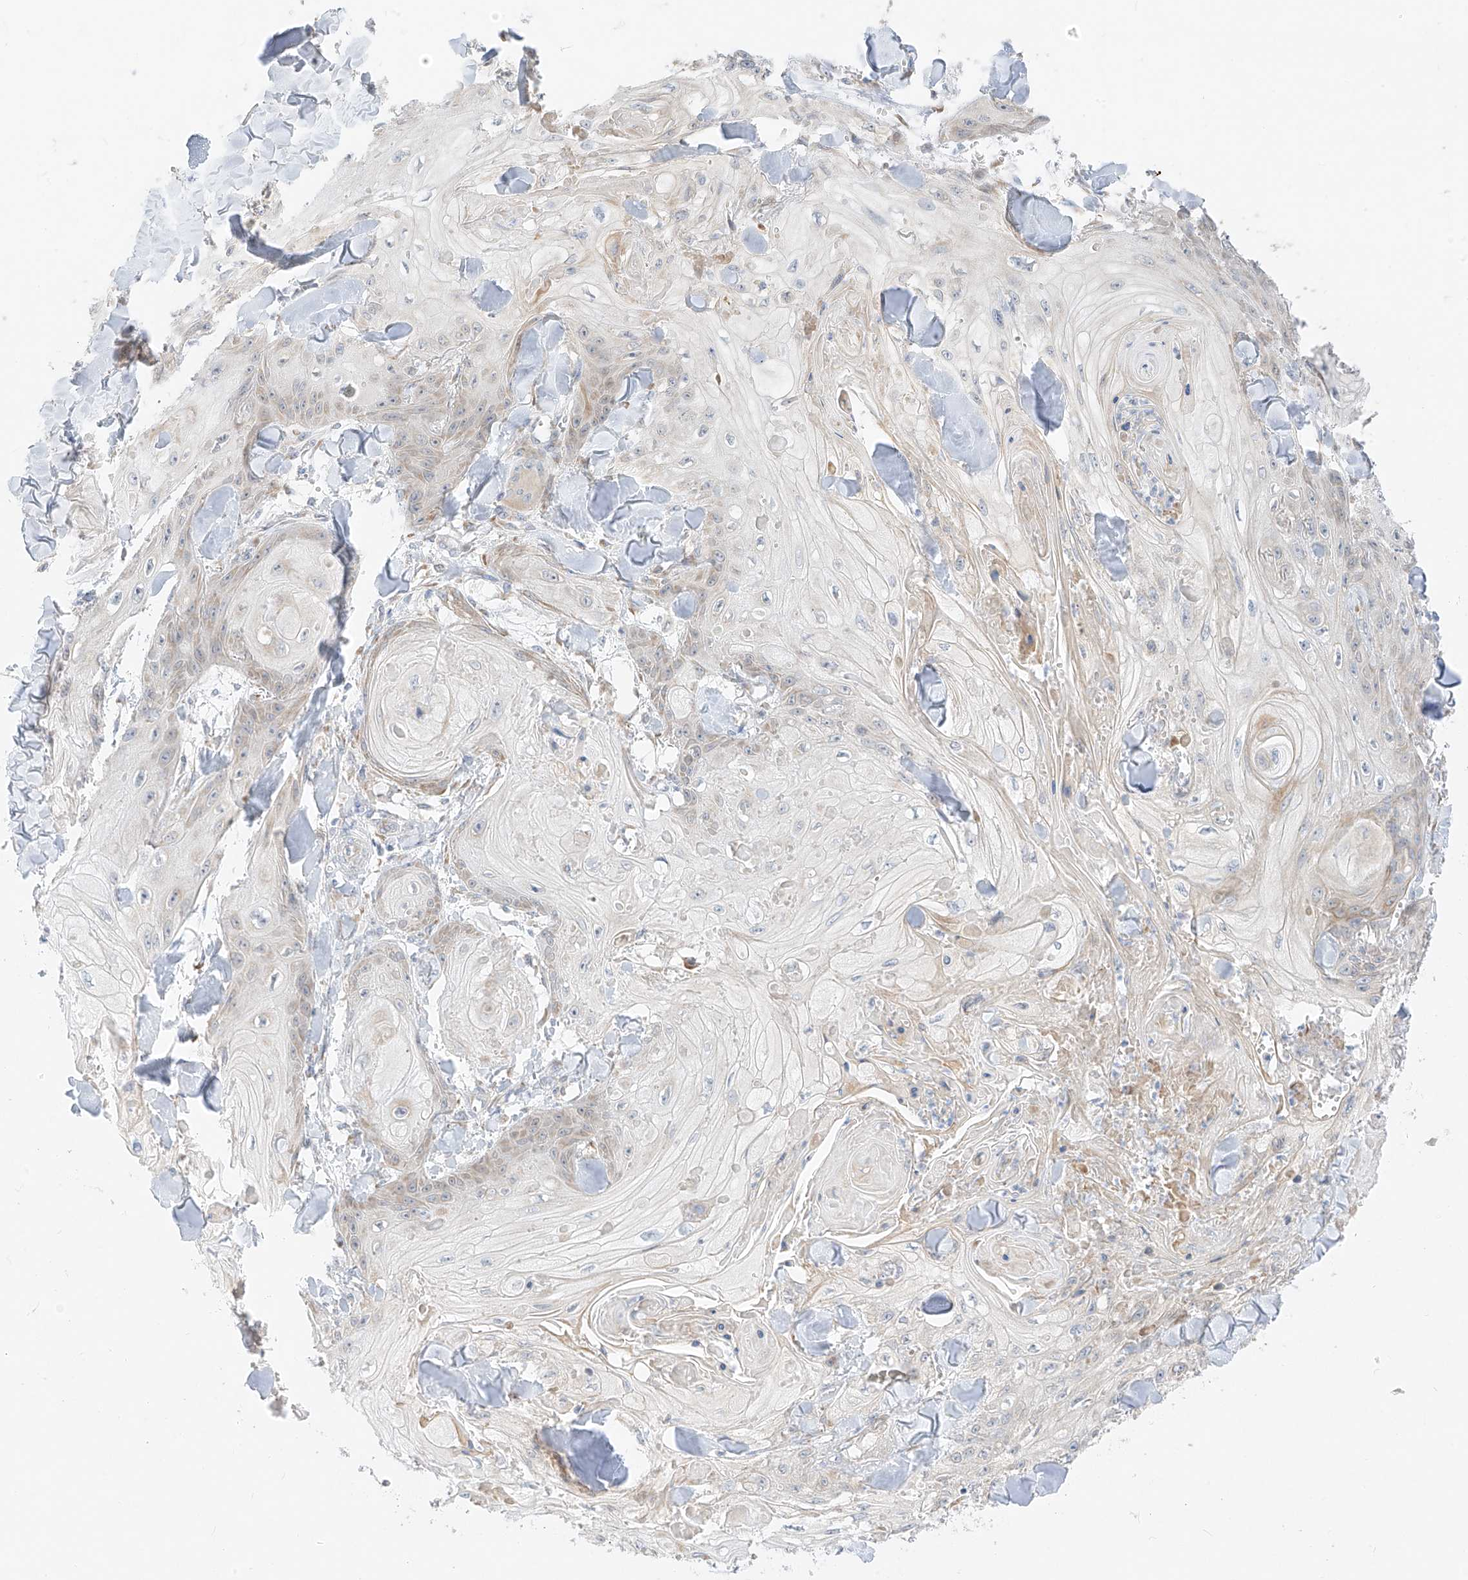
{"staining": {"intensity": "negative", "quantity": "none", "location": "none"}, "tissue": "skin cancer", "cell_type": "Tumor cells", "image_type": "cancer", "snomed": [{"axis": "morphology", "description": "Squamous cell carcinoma, NOS"}, {"axis": "topography", "description": "Skin"}], "caption": "Tumor cells show no significant positivity in skin squamous cell carcinoma.", "gene": "STT3A", "patient": {"sex": "male", "age": 74}}